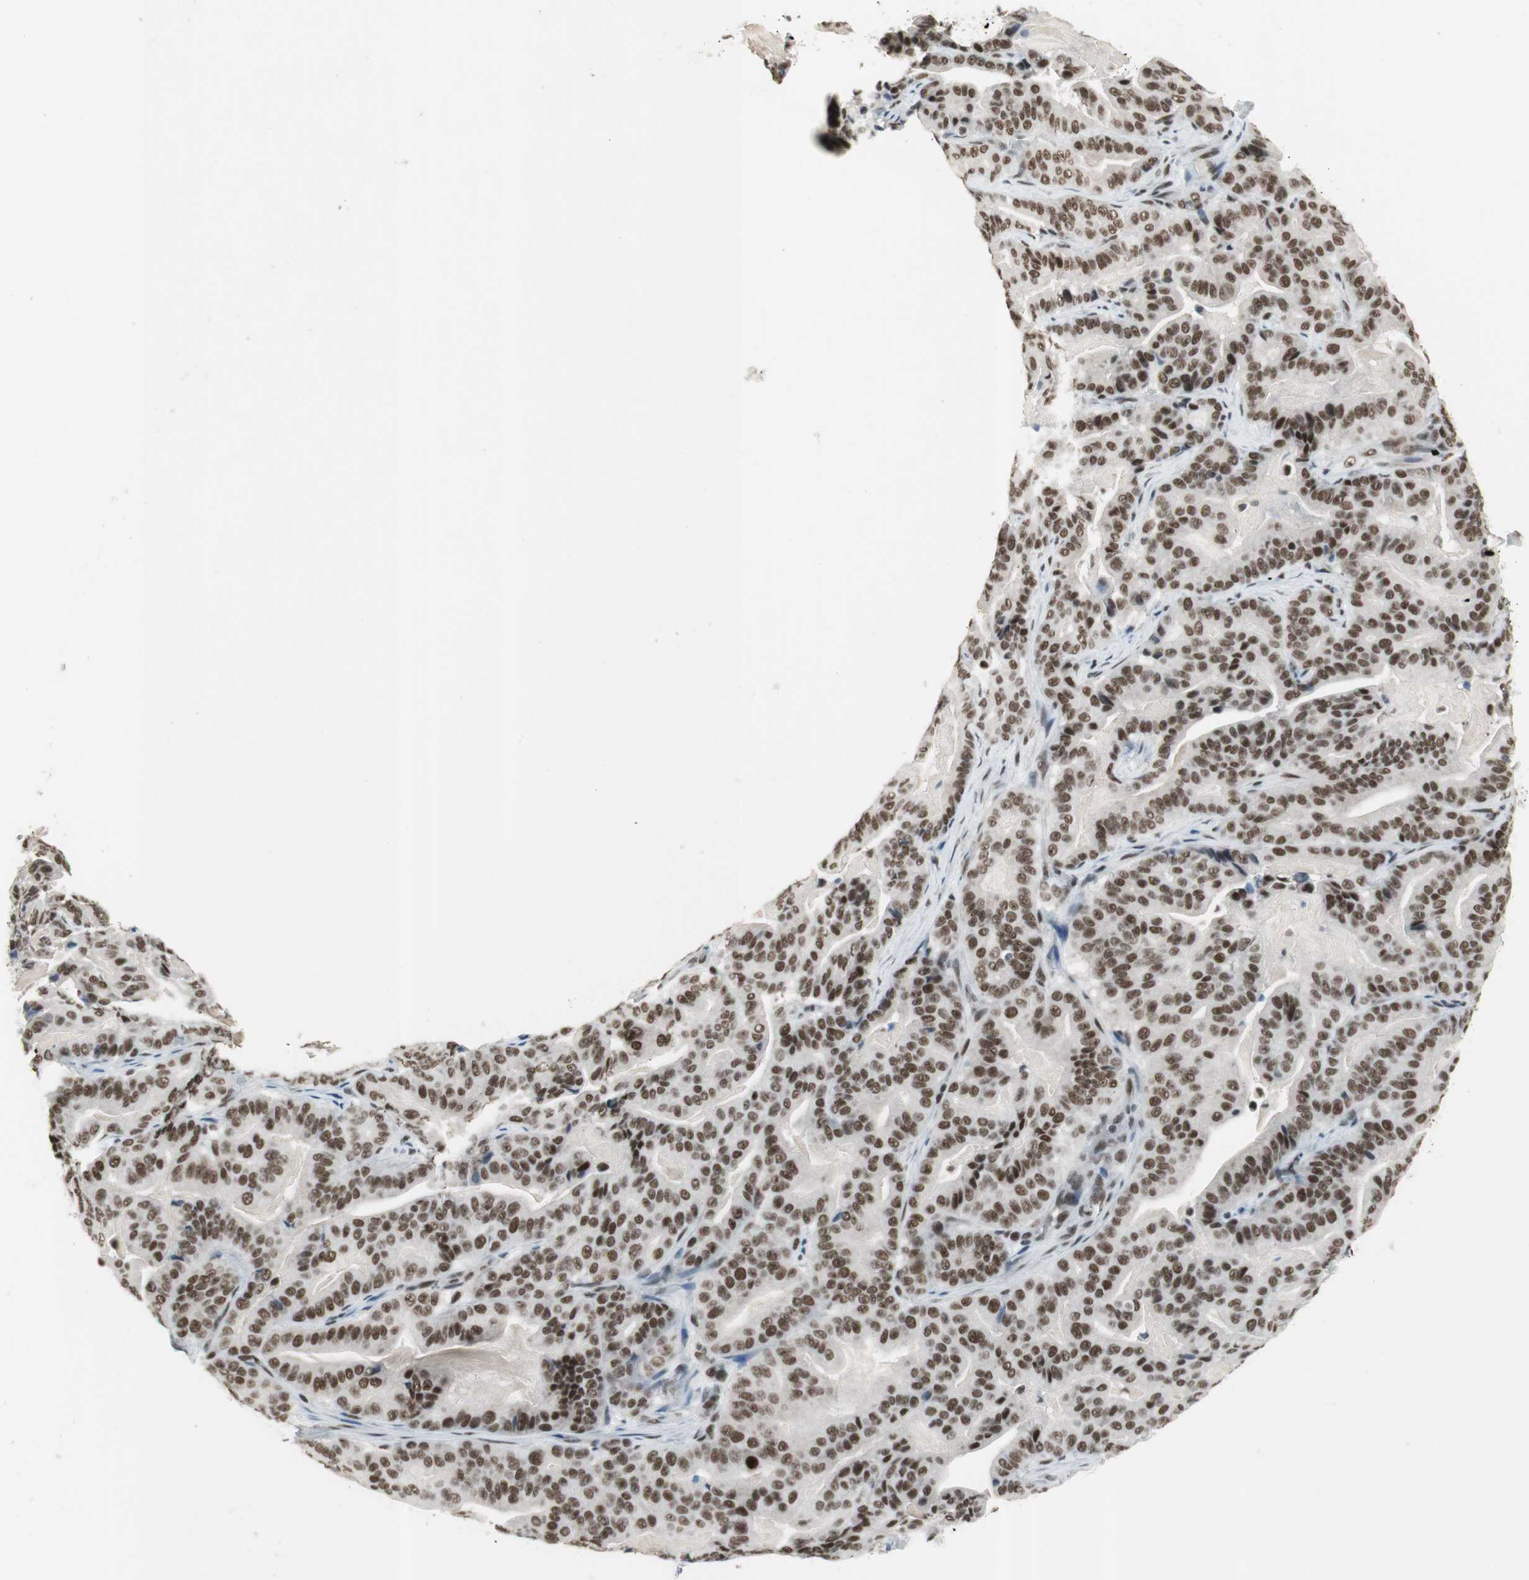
{"staining": {"intensity": "strong", "quantity": ">75%", "location": "nuclear"}, "tissue": "pancreatic cancer", "cell_type": "Tumor cells", "image_type": "cancer", "snomed": [{"axis": "morphology", "description": "Adenocarcinoma, NOS"}, {"axis": "topography", "description": "Pancreas"}], "caption": "A micrograph of human pancreatic cancer (adenocarcinoma) stained for a protein exhibits strong nuclear brown staining in tumor cells. The protein of interest is shown in brown color, while the nuclei are stained blue.", "gene": "RTF1", "patient": {"sex": "male", "age": 63}}